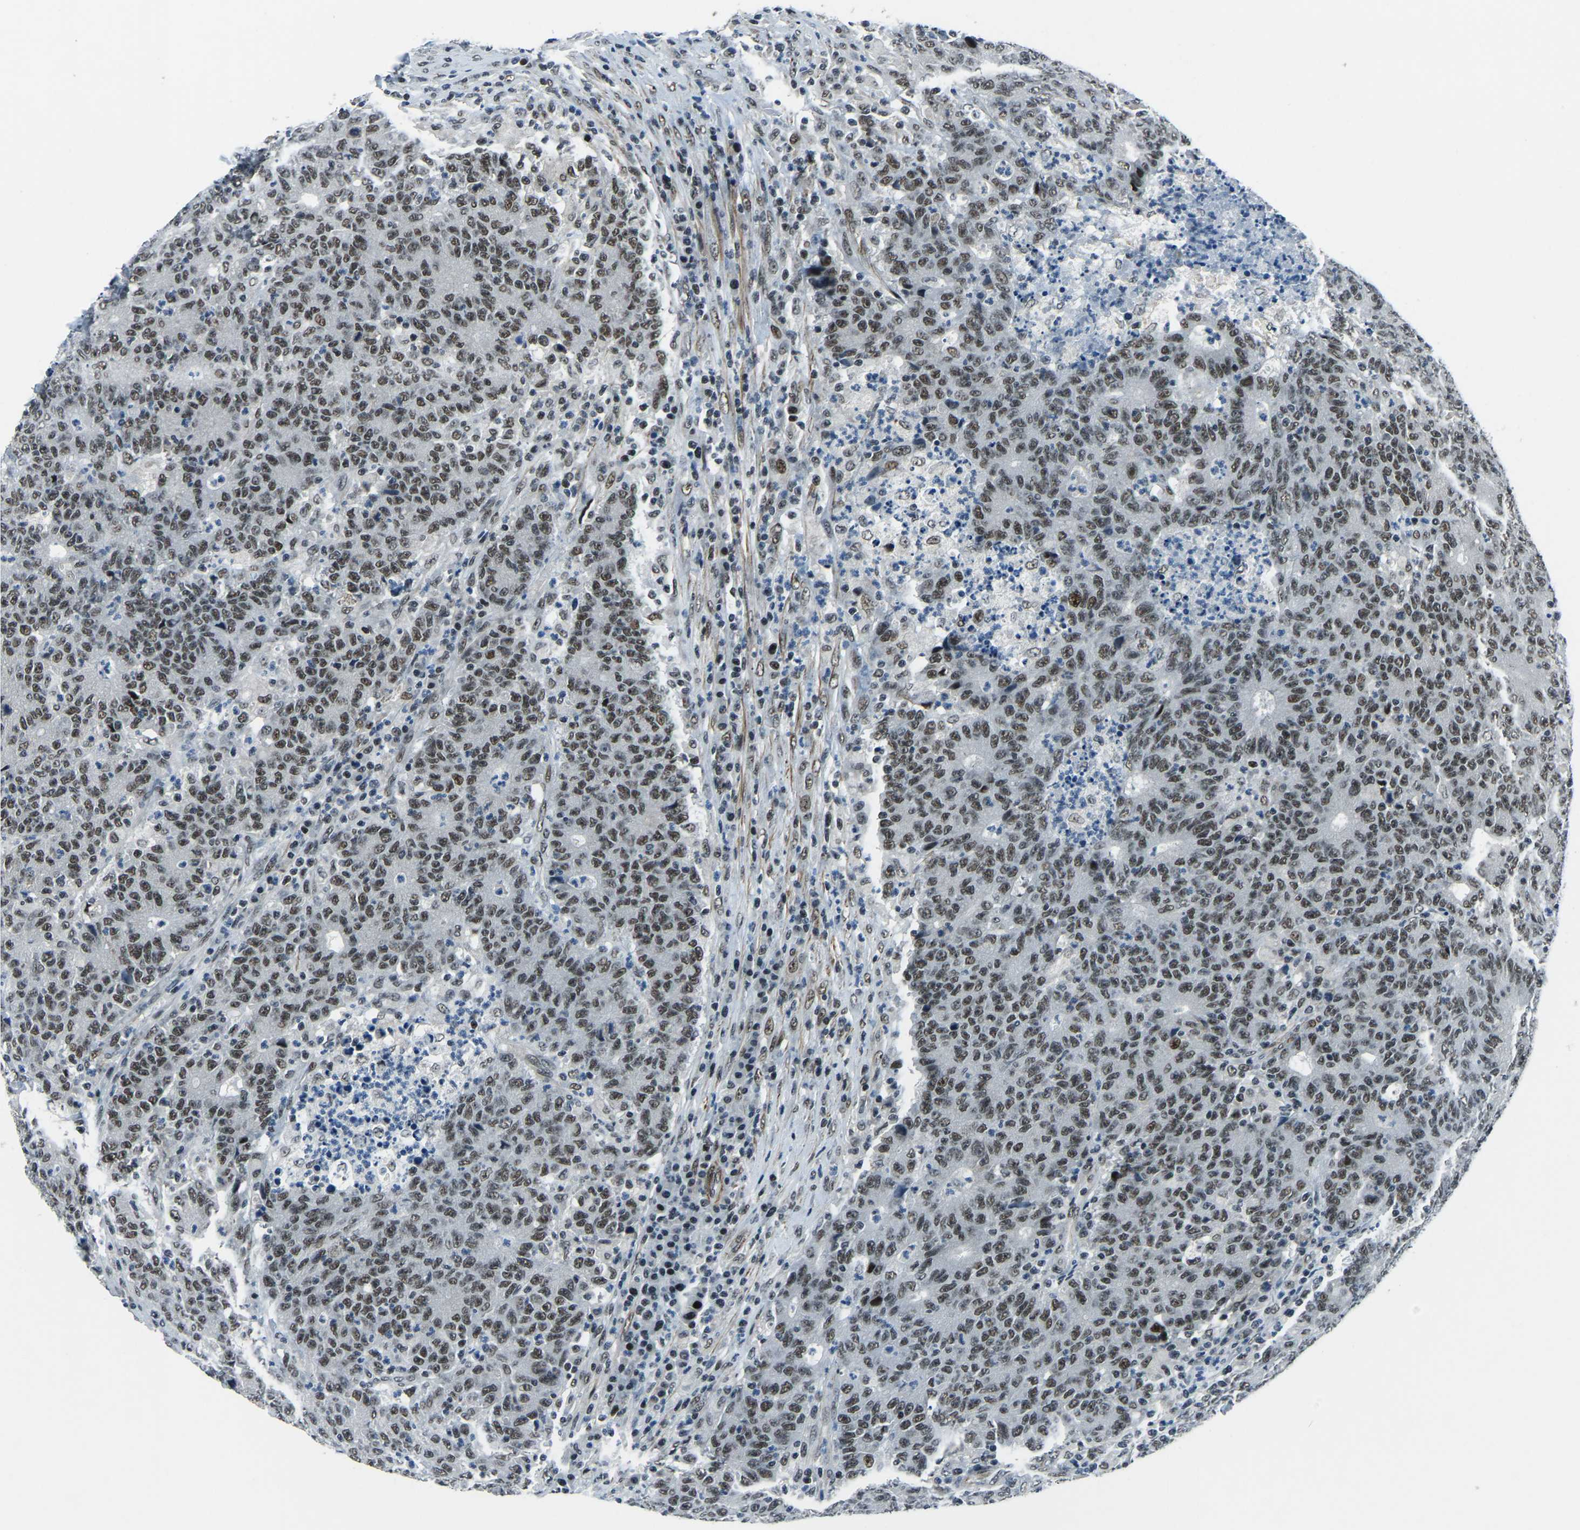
{"staining": {"intensity": "moderate", "quantity": ">75%", "location": "nuclear"}, "tissue": "colorectal cancer", "cell_type": "Tumor cells", "image_type": "cancer", "snomed": [{"axis": "morphology", "description": "Normal tissue, NOS"}, {"axis": "morphology", "description": "Adenocarcinoma, NOS"}, {"axis": "topography", "description": "Colon"}], "caption": "Tumor cells show medium levels of moderate nuclear staining in approximately >75% of cells in colorectal cancer (adenocarcinoma).", "gene": "PRCC", "patient": {"sex": "female", "age": 75}}